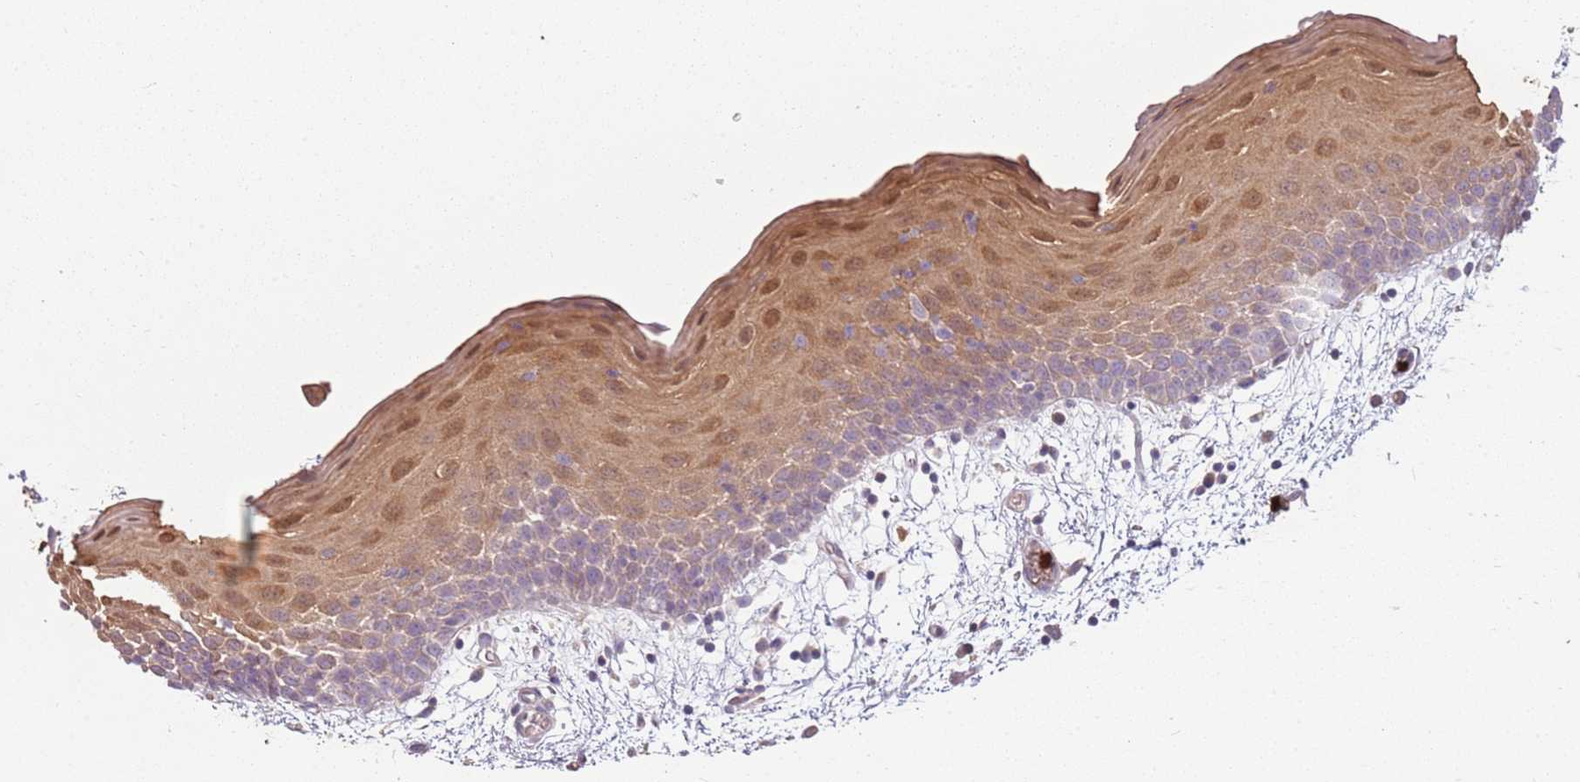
{"staining": {"intensity": "moderate", "quantity": "<25%", "location": "cytoplasmic/membranous,nuclear"}, "tissue": "oral mucosa", "cell_type": "Squamous epithelial cells", "image_type": "normal", "snomed": [{"axis": "morphology", "description": "Normal tissue, NOS"}, {"axis": "topography", "description": "Skeletal muscle"}, {"axis": "topography", "description": "Oral tissue"}, {"axis": "topography", "description": "Salivary gland"}, {"axis": "topography", "description": "Peripheral nerve tissue"}], "caption": "Immunohistochemistry (IHC) of benign oral mucosa displays low levels of moderate cytoplasmic/membranous,nuclear positivity in approximately <25% of squamous epithelial cells.", "gene": "SPAG4", "patient": {"sex": "male", "age": 54}}